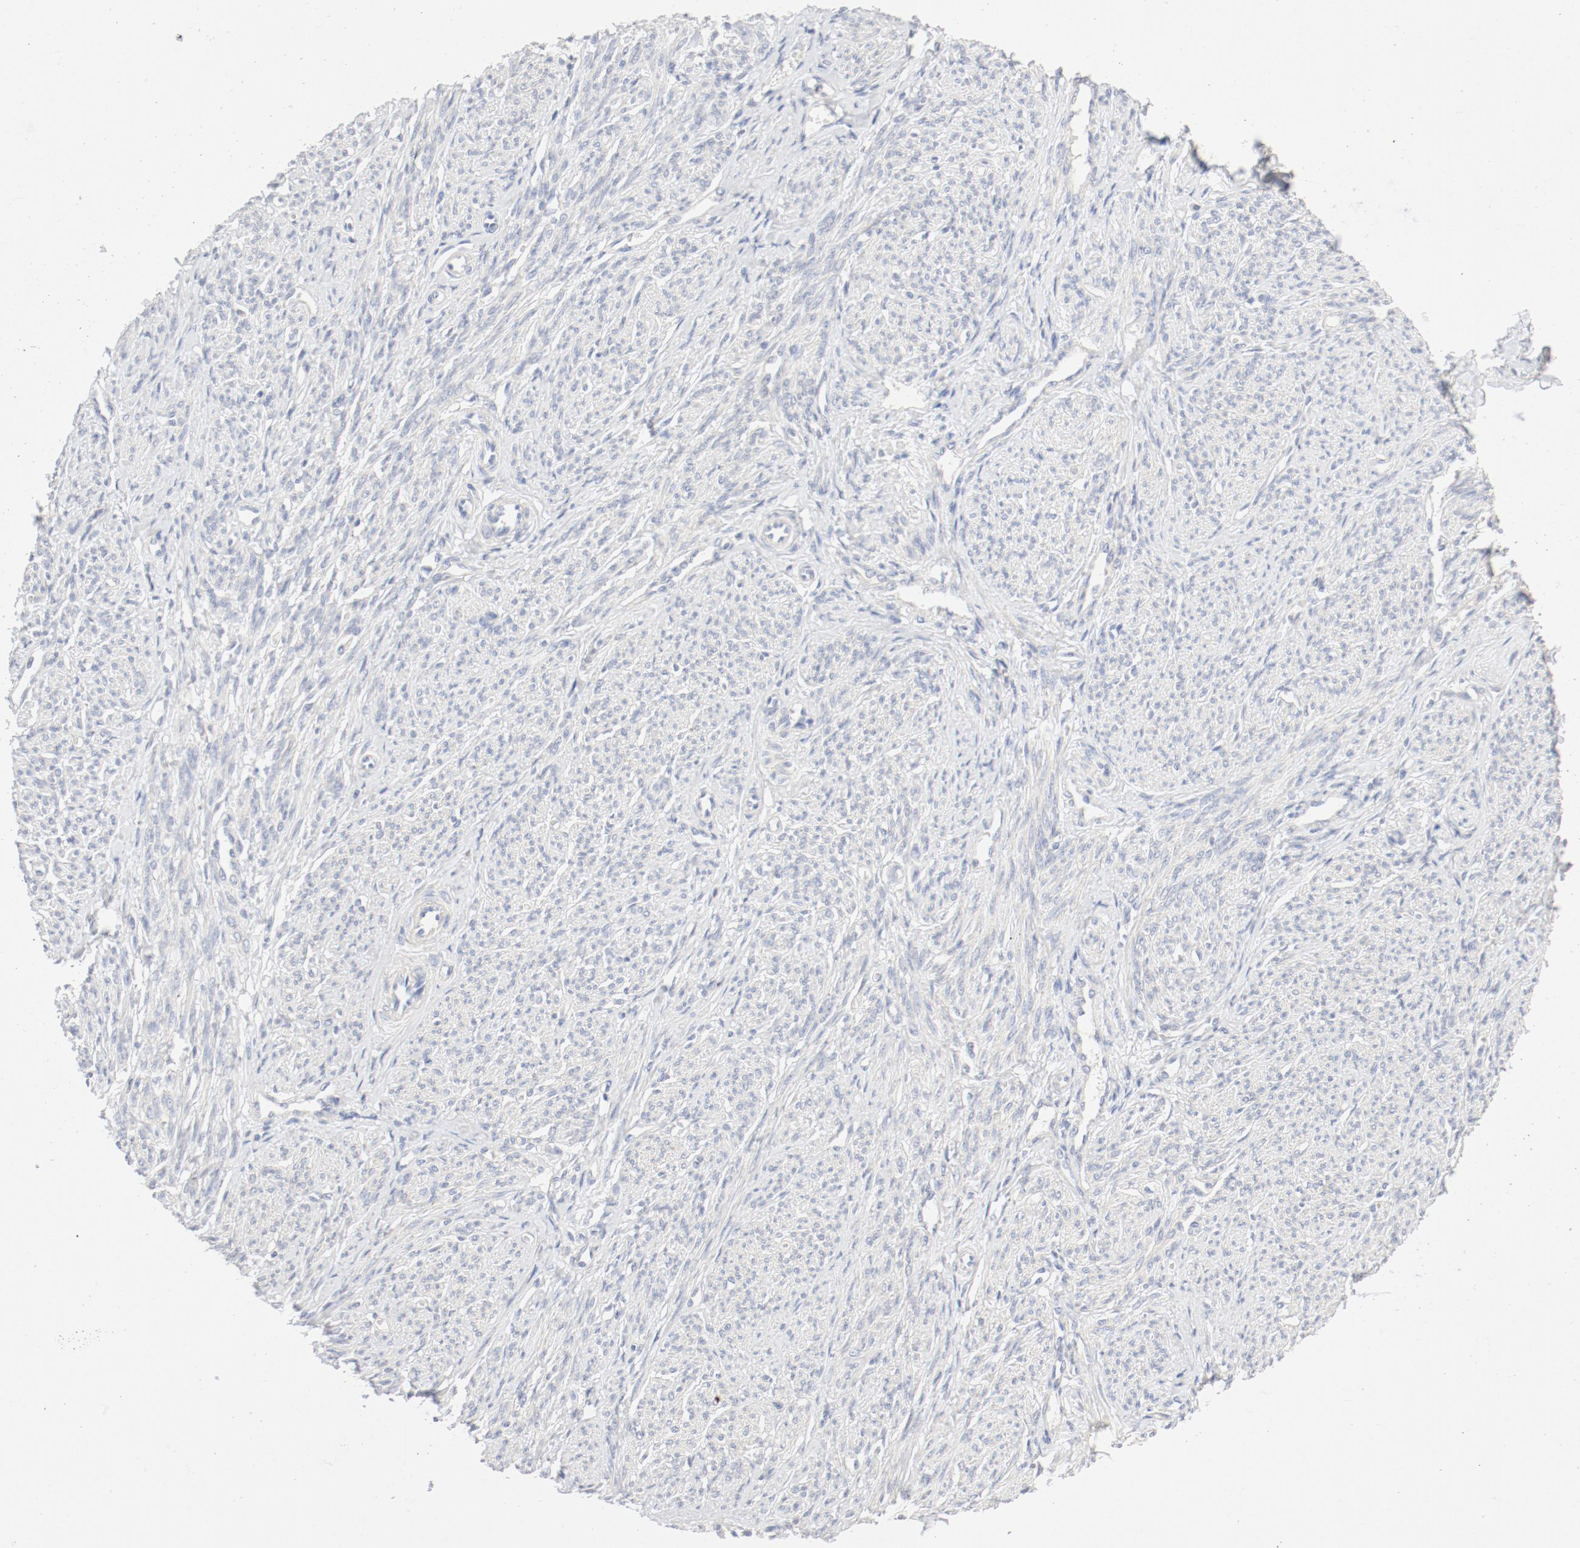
{"staining": {"intensity": "weak", "quantity": "<25%", "location": "cytoplasmic/membranous"}, "tissue": "smooth muscle", "cell_type": "Smooth muscle cells", "image_type": "normal", "snomed": [{"axis": "morphology", "description": "Normal tissue, NOS"}, {"axis": "topography", "description": "Smooth muscle"}], "caption": "IHC micrograph of unremarkable smooth muscle: smooth muscle stained with DAB (3,3'-diaminobenzidine) reveals no significant protein positivity in smooth muscle cells.", "gene": "PGM1", "patient": {"sex": "female", "age": 65}}